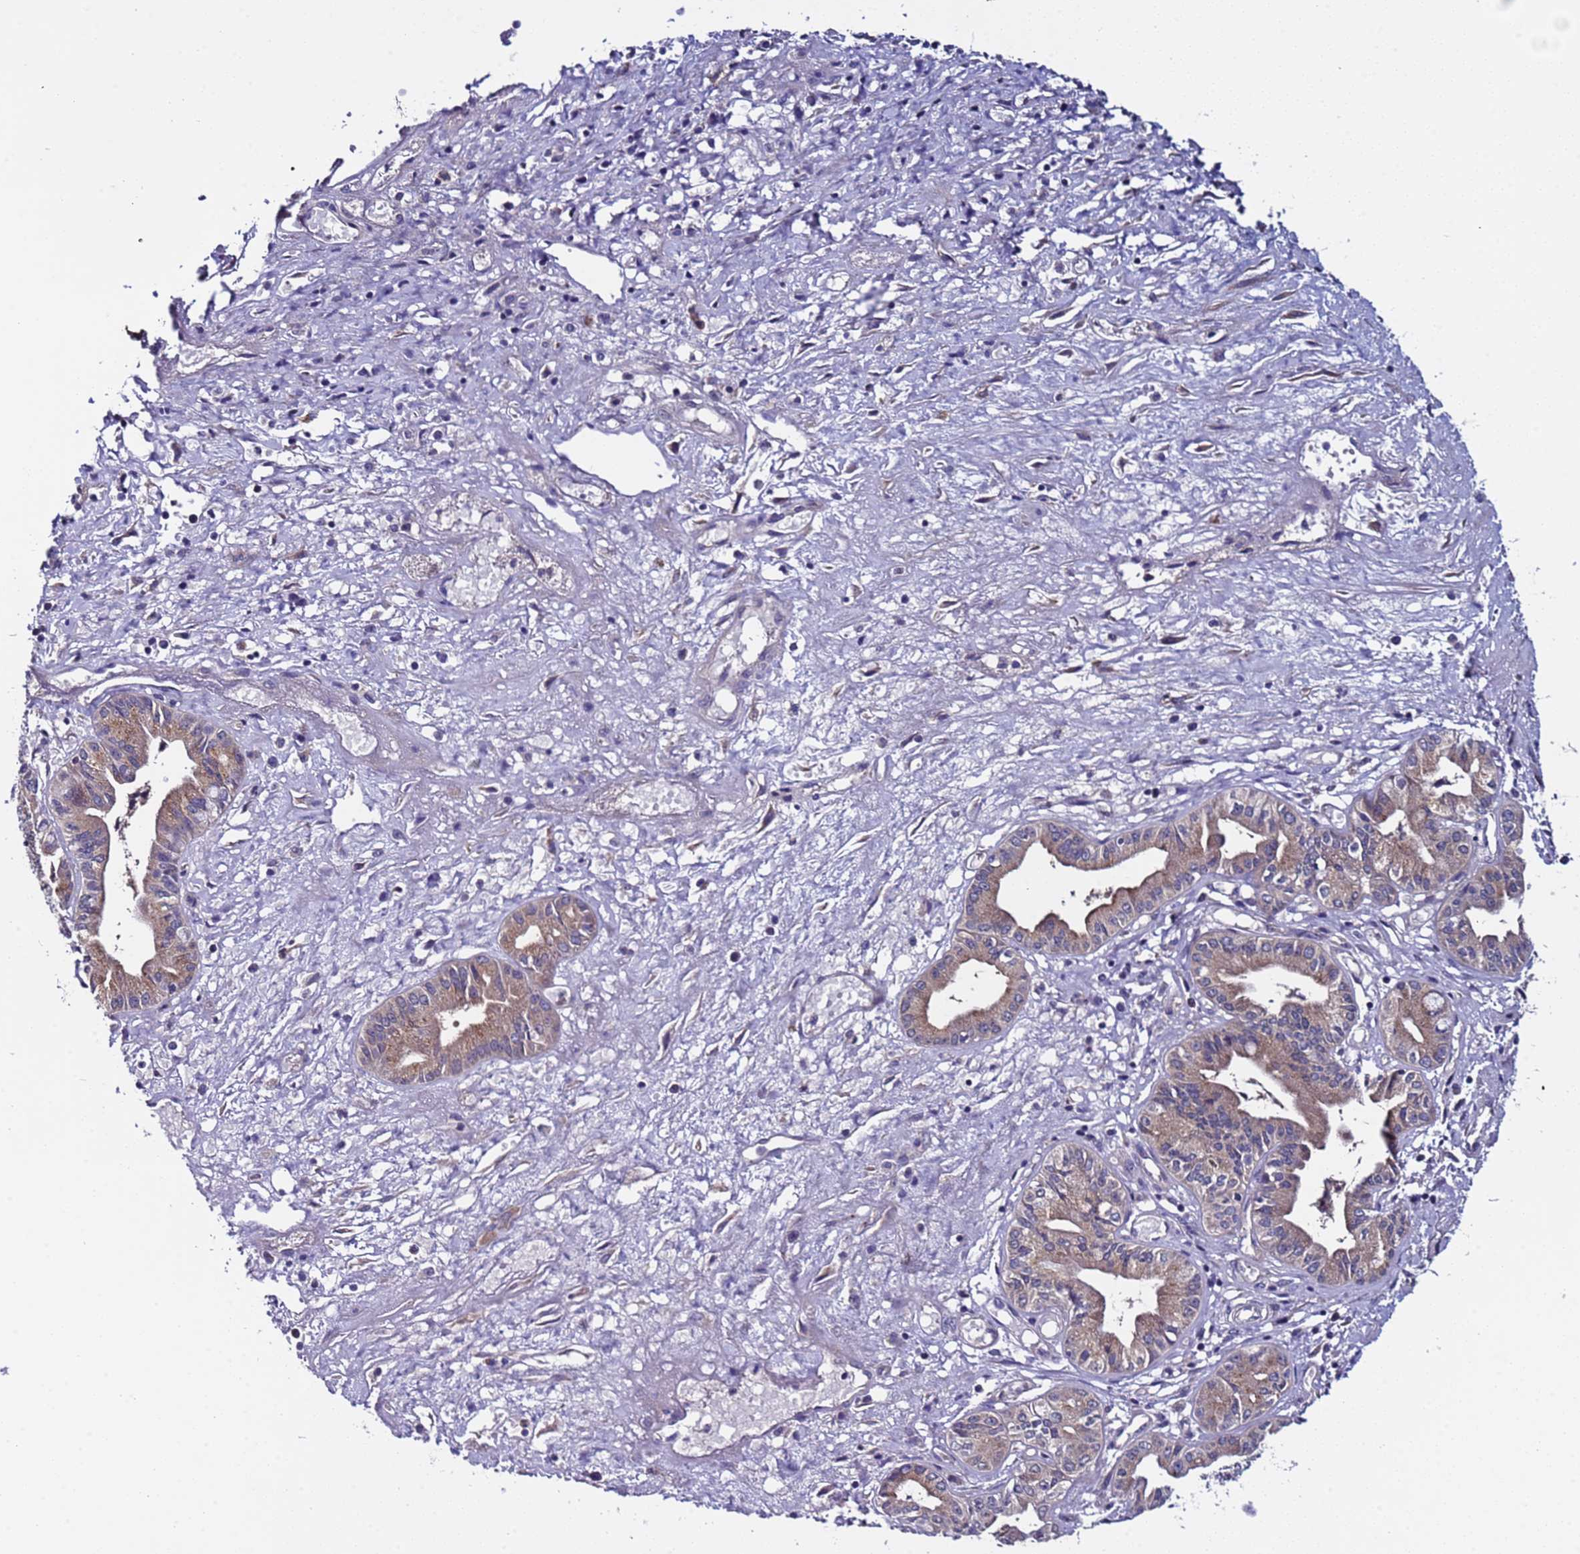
{"staining": {"intensity": "weak", "quantity": ">75%", "location": "cytoplasmic/membranous"}, "tissue": "pancreatic cancer", "cell_type": "Tumor cells", "image_type": "cancer", "snomed": [{"axis": "morphology", "description": "Adenocarcinoma, NOS"}, {"axis": "topography", "description": "Pancreas"}], "caption": "About >75% of tumor cells in pancreatic cancer reveal weak cytoplasmic/membranous protein staining as visualized by brown immunohistochemical staining.", "gene": "ZNF248", "patient": {"sex": "female", "age": 50}}